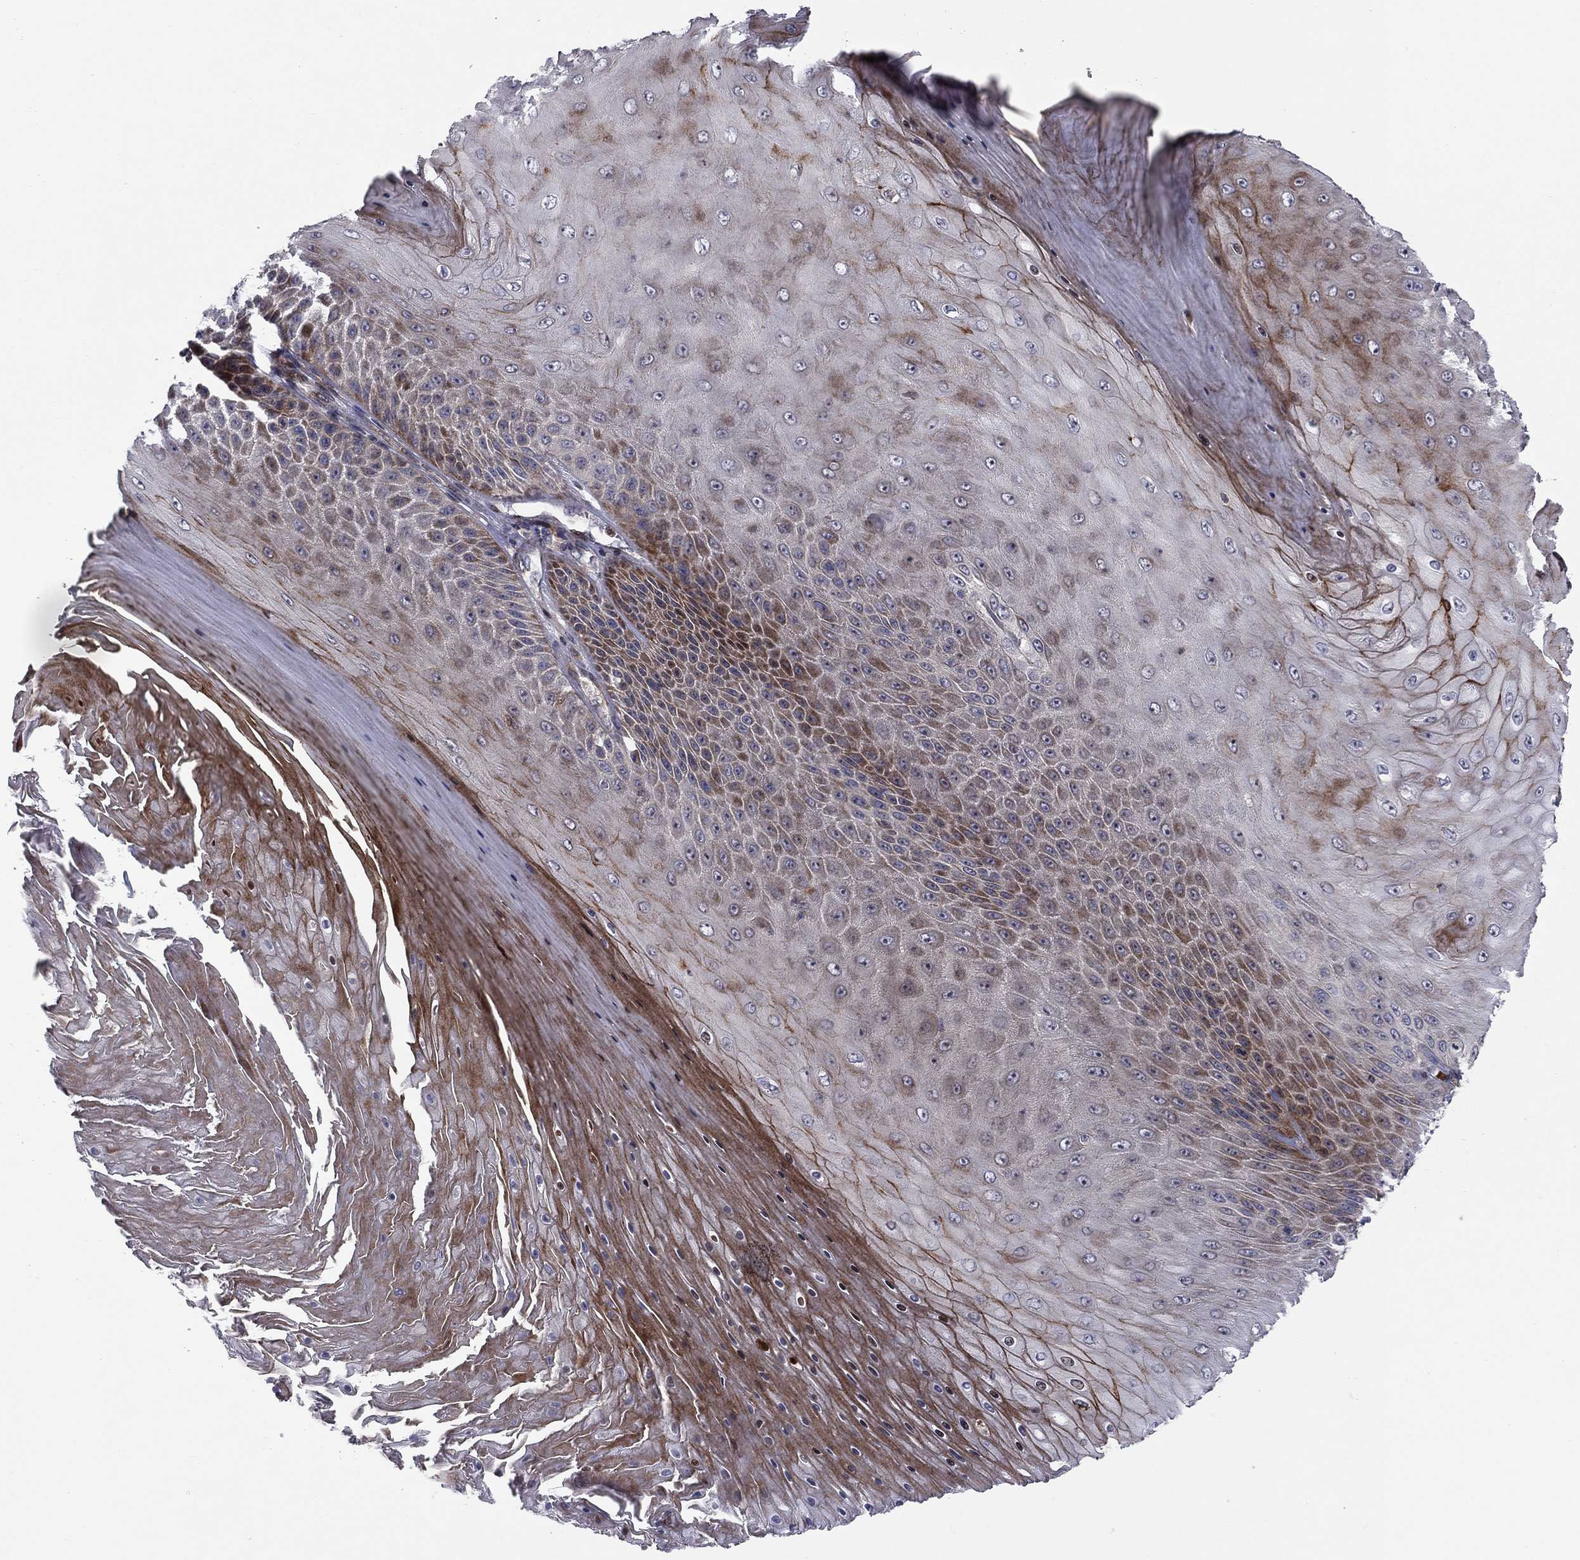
{"staining": {"intensity": "moderate", "quantity": "<25%", "location": "cytoplasmic/membranous"}, "tissue": "skin cancer", "cell_type": "Tumor cells", "image_type": "cancer", "snomed": [{"axis": "morphology", "description": "Squamous cell carcinoma, NOS"}, {"axis": "topography", "description": "Skin"}], "caption": "Immunohistochemistry of human skin cancer reveals low levels of moderate cytoplasmic/membranous staining in approximately <25% of tumor cells.", "gene": "MIOS", "patient": {"sex": "male", "age": 62}}